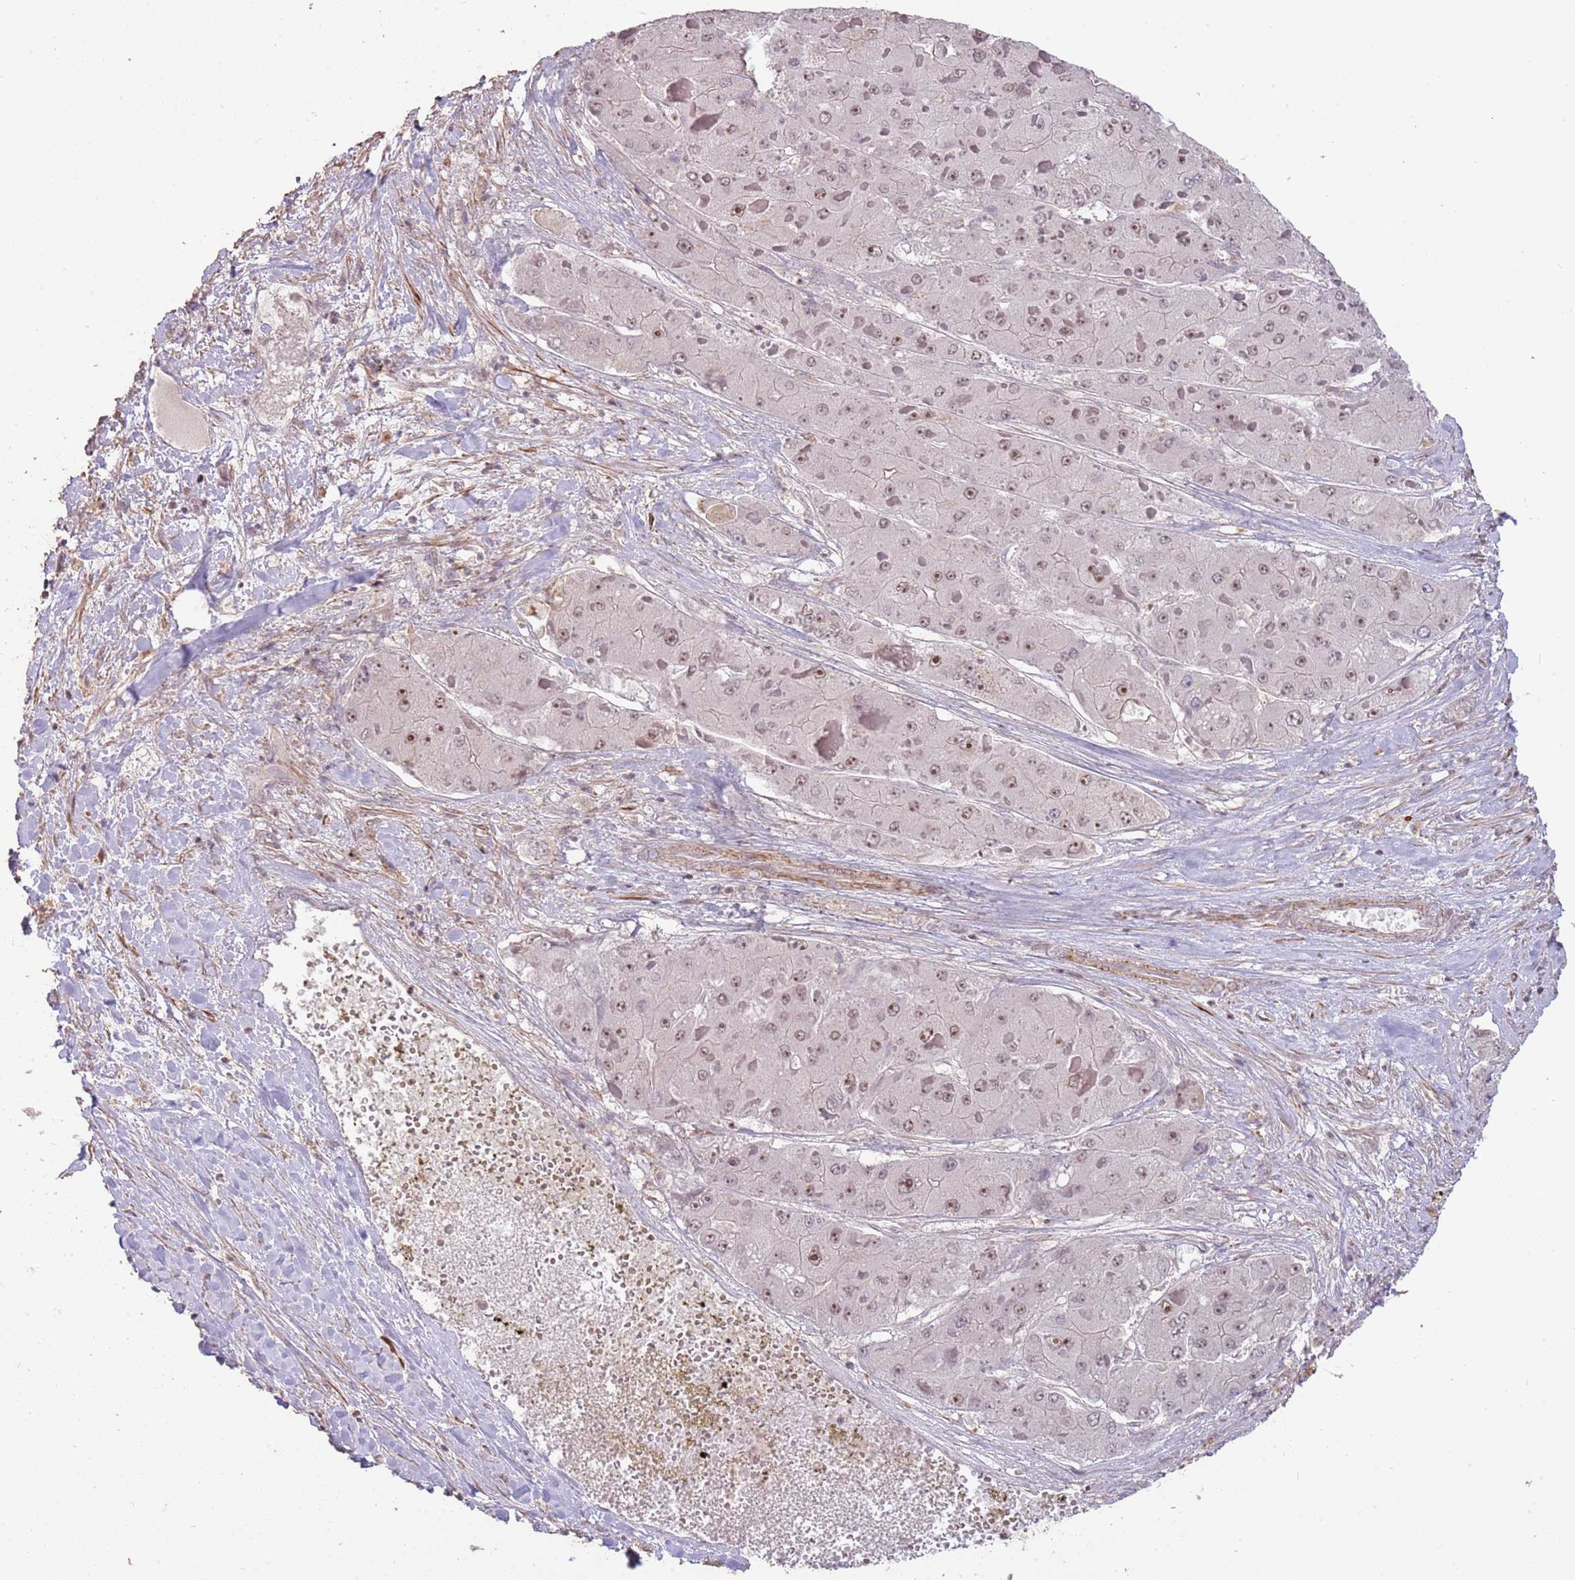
{"staining": {"intensity": "moderate", "quantity": ">75%", "location": "nuclear"}, "tissue": "liver cancer", "cell_type": "Tumor cells", "image_type": "cancer", "snomed": [{"axis": "morphology", "description": "Carcinoma, Hepatocellular, NOS"}, {"axis": "topography", "description": "Liver"}], "caption": "Immunohistochemical staining of hepatocellular carcinoma (liver) exhibits medium levels of moderate nuclear expression in approximately >75% of tumor cells.", "gene": "ADTRP", "patient": {"sex": "female", "age": 73}}